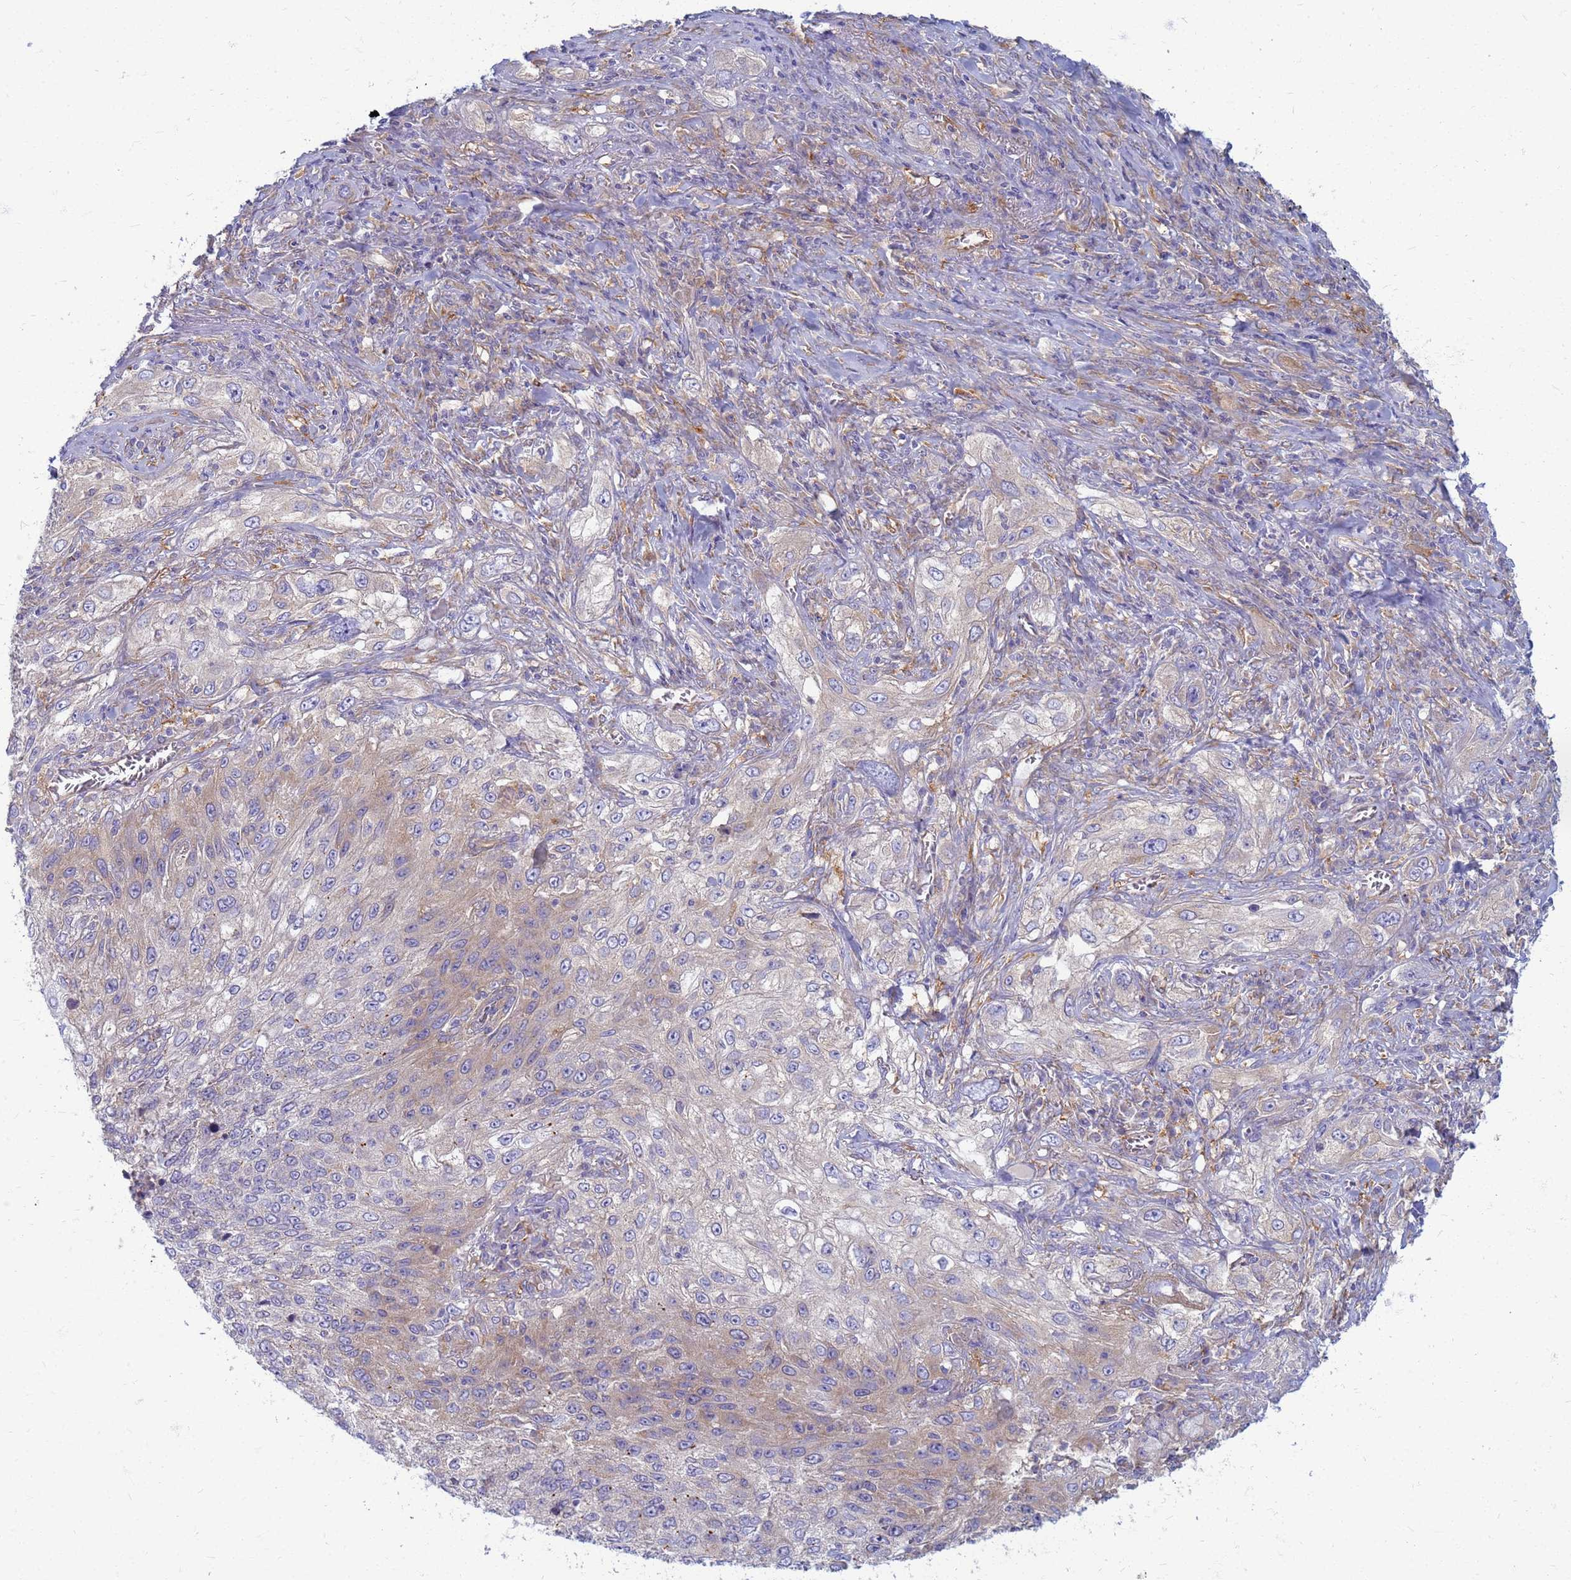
{"staining": {"intensity": "weak", "quantity": "<25%", "location": "cytoplasmic/membranous"}, "tissue": "lung cancer", "cell_type": "Tumor cells", "image_type": "cancer", "snomed": [{"axis": "morphology", "description": "Squamous cell carcinoma, NOS"}, {"axis": "topography", "description": "Lung"}], "caption": "A photomicrograph of lung cancer (squamous cell carcinoma) stained for a protein reveals no brown staining in tumor cells.", "gene": "EEA1", "patient": {"sex": "female", "age": 69}}